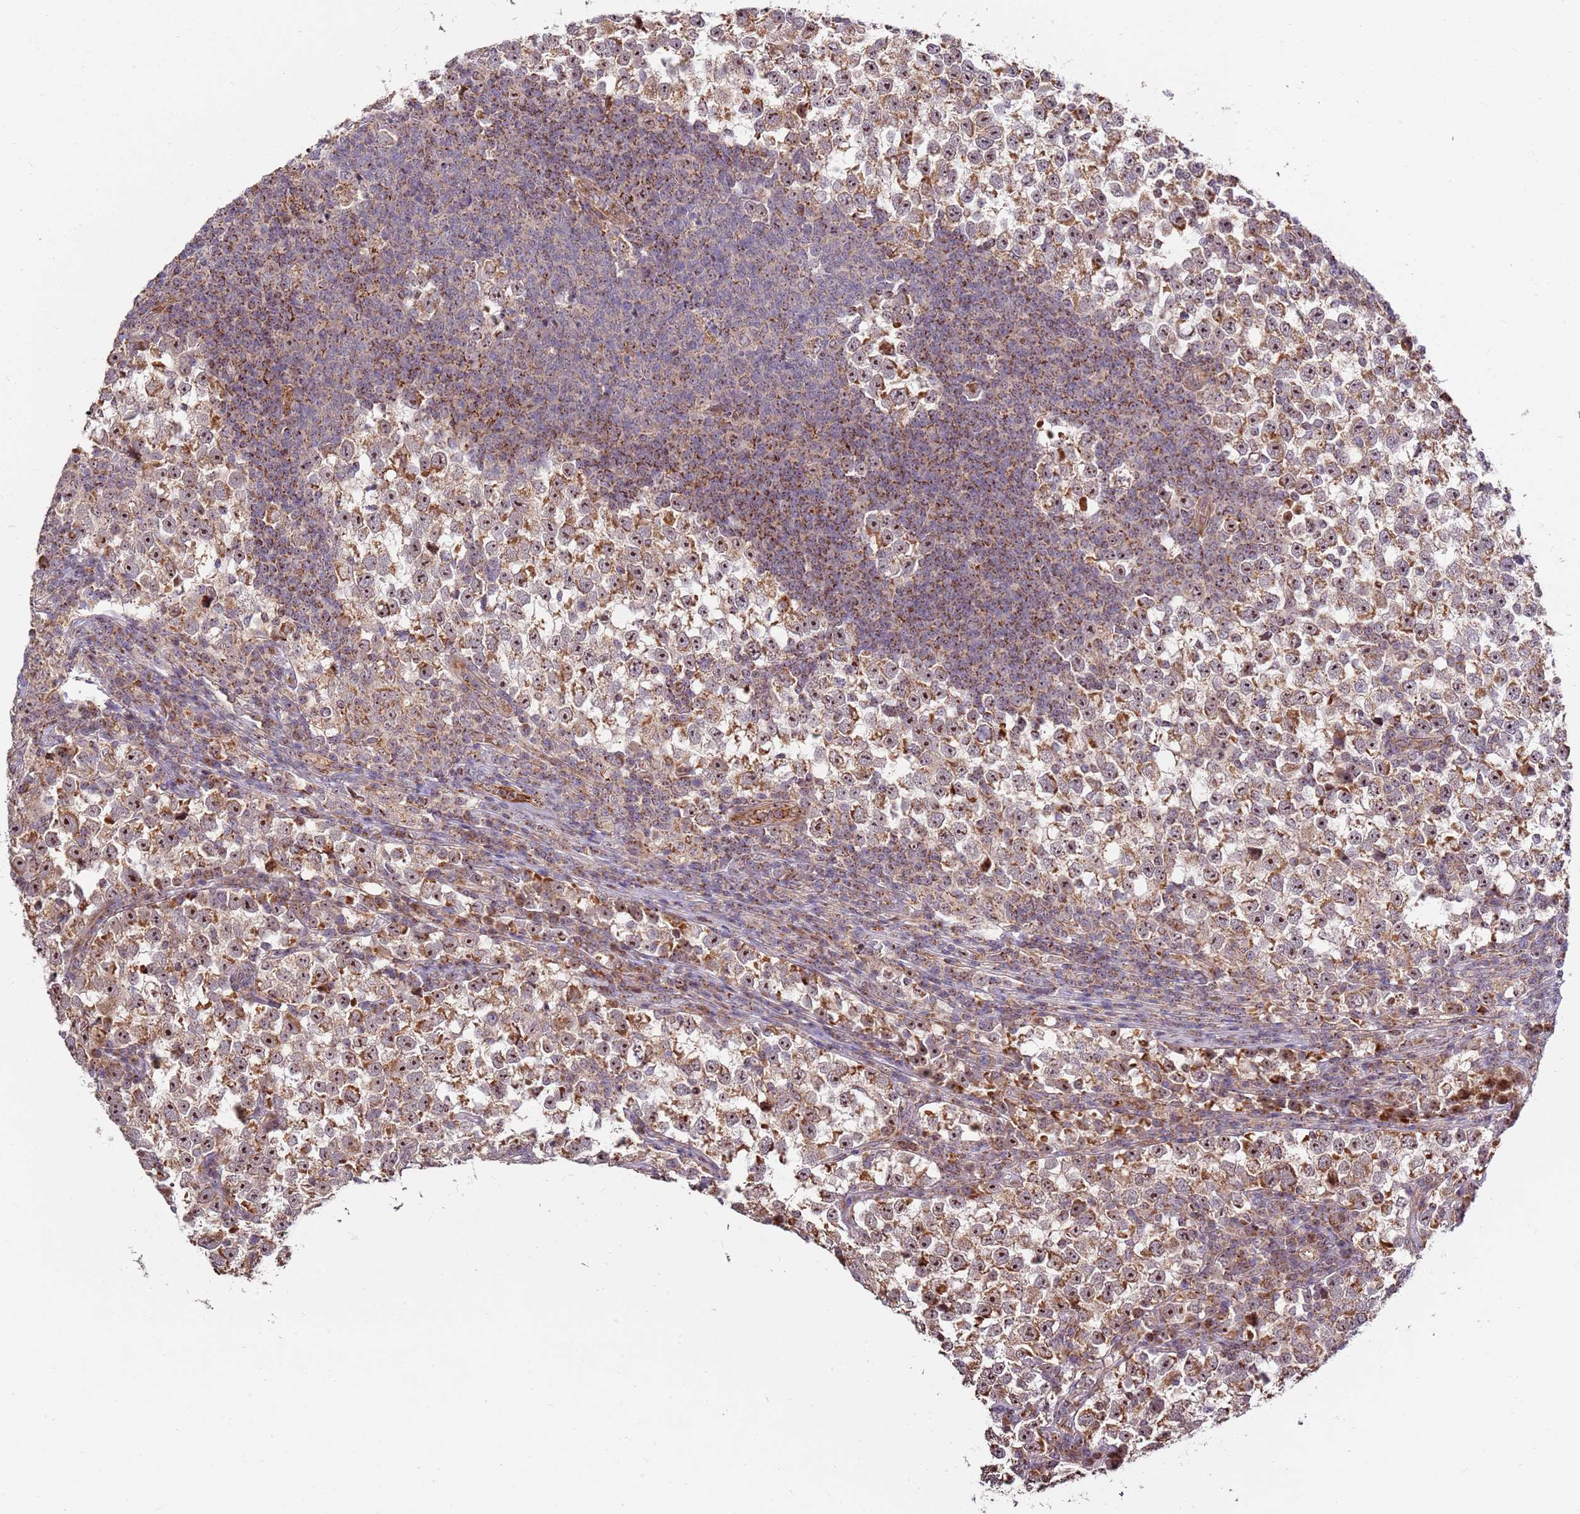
{"staining": {"intensity": "moderate", "quantity": ">75%", "location": "cytoplasmic/membranous,nuclear"}, "tissue": "testis cancer", "cell_type": "Tumor cells", "image_type": "cancer", "snomed": [{"axis": "morphology", "description": "Normal tissue, NOS"}, {"axis": "morphology", "description": "Seminoma, NOS"}, {"axis": "topography", "description": "Testis"}], "caption": "Approximately >75% of tumor cells in testis cancer (seminoma) exhibit moderate cytoplasmic/membranous and nuclear protein staining as visualized by brown immunohistochemical staining.", "gene": "KIF25", "patient": {"sex": "male", "age": 43}}